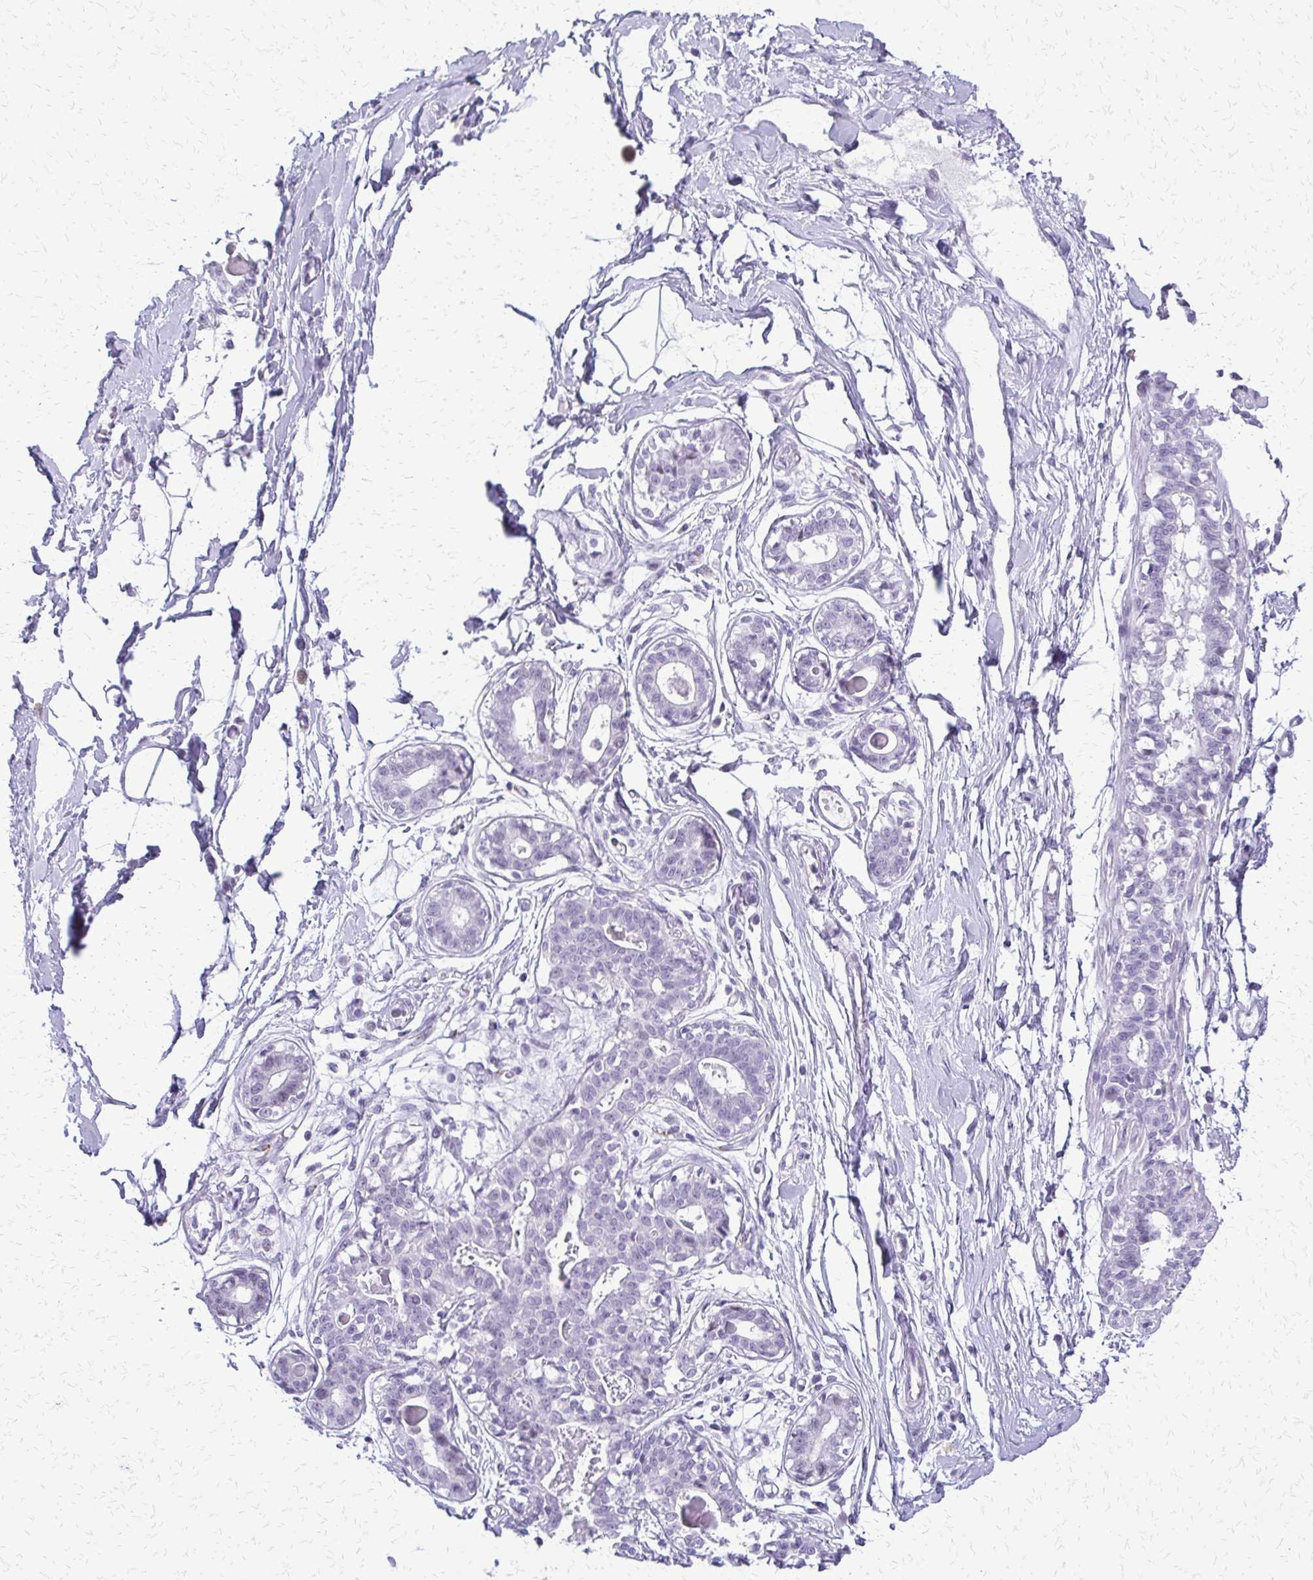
{"staining": {"intensity": "negative", "quantity": "none", "location": "none"}, "tissue": "breast", "cell_type": "Adipocytes", "image_type": "normal", "snomed": [{"axis": "morphology", "description": "Normal tissue, NOS"}, {"axis": "topography", "description": "Breast"}], "caption": "A high-resolution histopathology image shows immunohistochemistry staining of benign breast, which reveals no significant staining in adipocytes.", "gene": "FAM162B", "patient": {"sex": "female", "age": 45}}